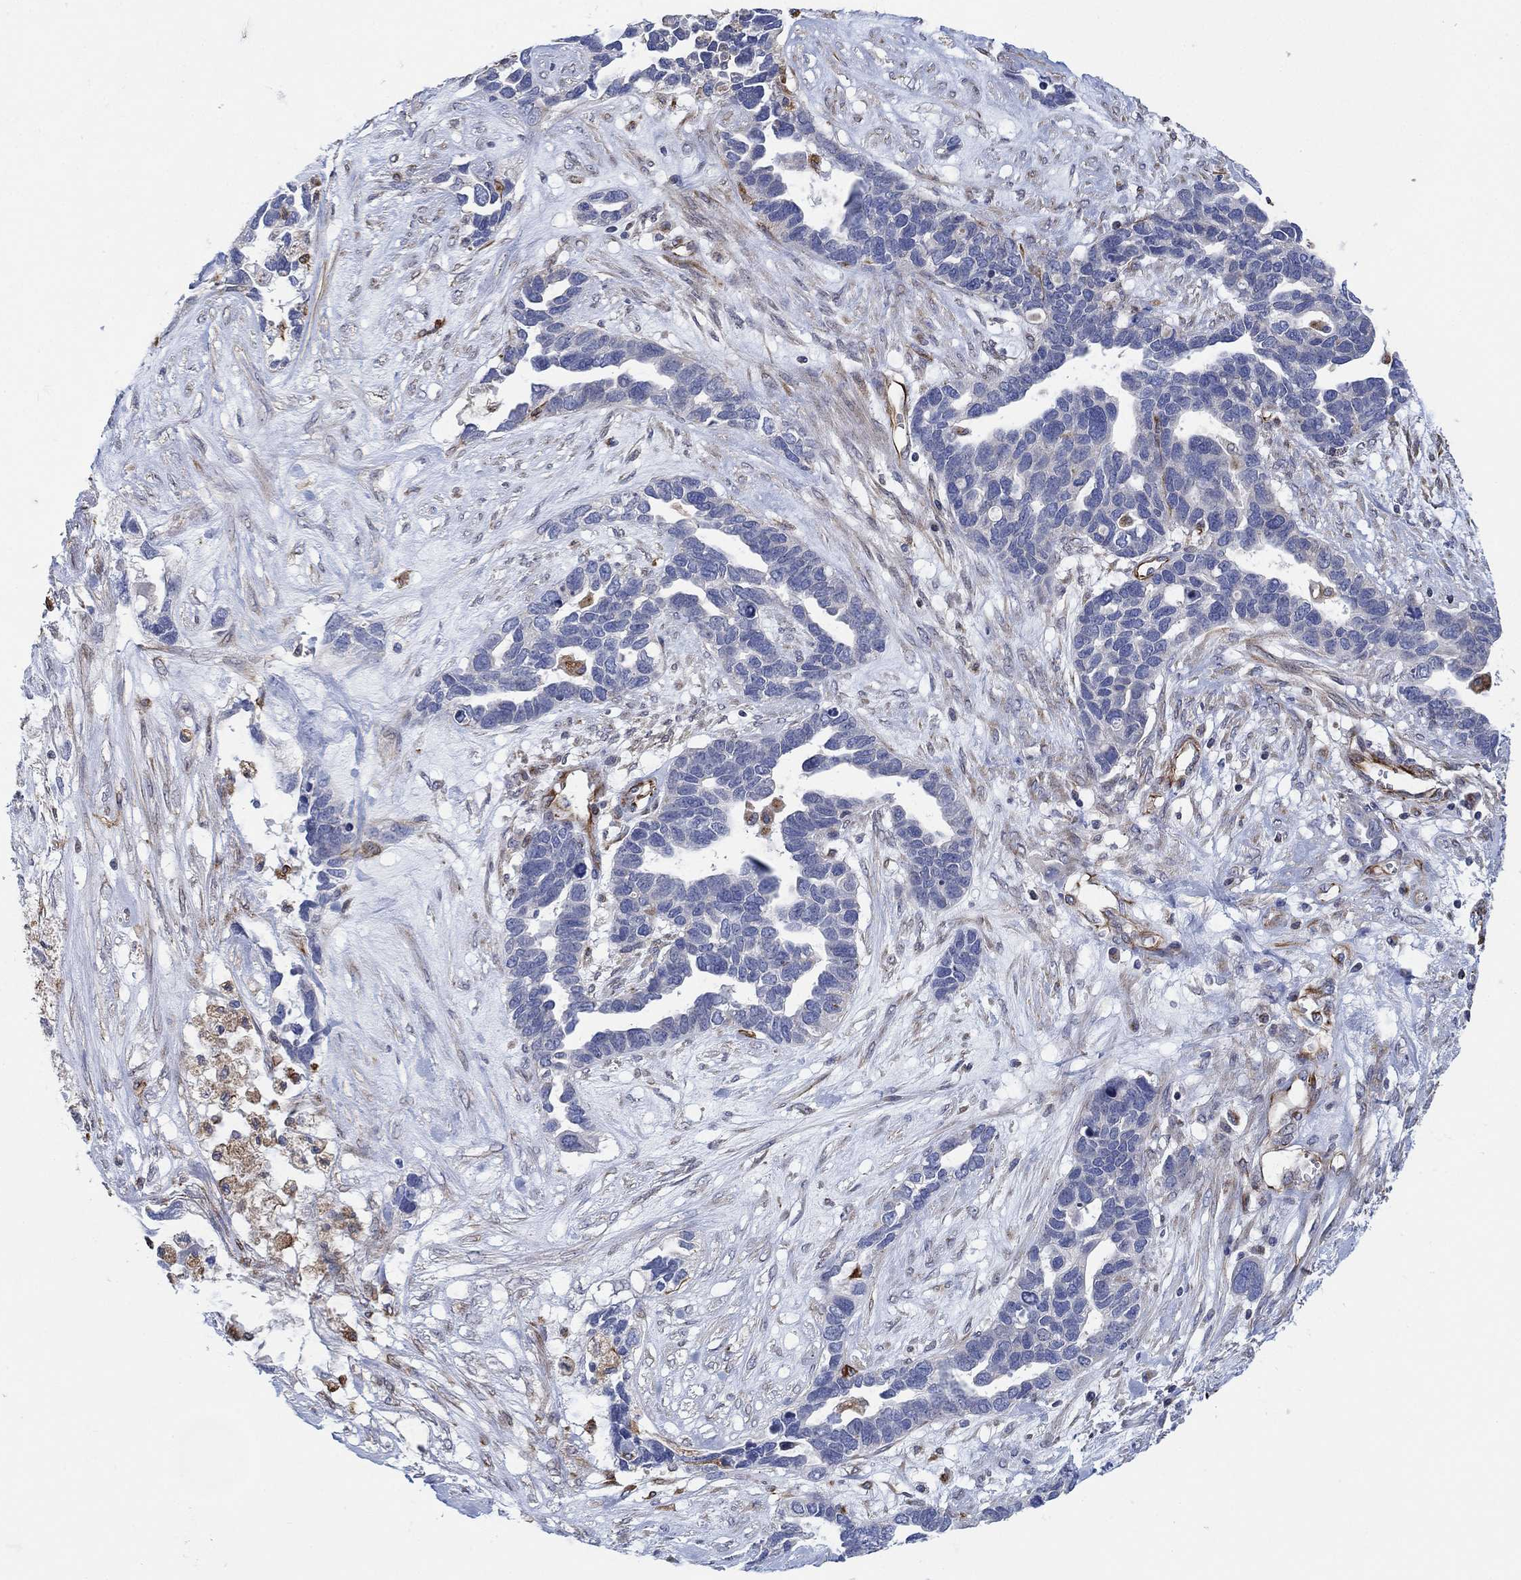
{"staining": {"intensity": "negative", "quantity": "none", "location": "none"}, "tissue": "ovarian cancer", "cell_type": "Tumor cells", "image_type": "cancer", "snomed": [{"axis": "morphology", "description": "Cystadenocarcinoma, serous, NOS"}, {"axis": "topography", "description": "Ovary"}], "caption": "An IHC micrograph of ovarian cancer is shown. There is no staining in tumor cells of ovarian cancer. Nuclei are stained in blue.", "gene": "CAMK1D", "patient": {"sex": "female", "age": 54}}